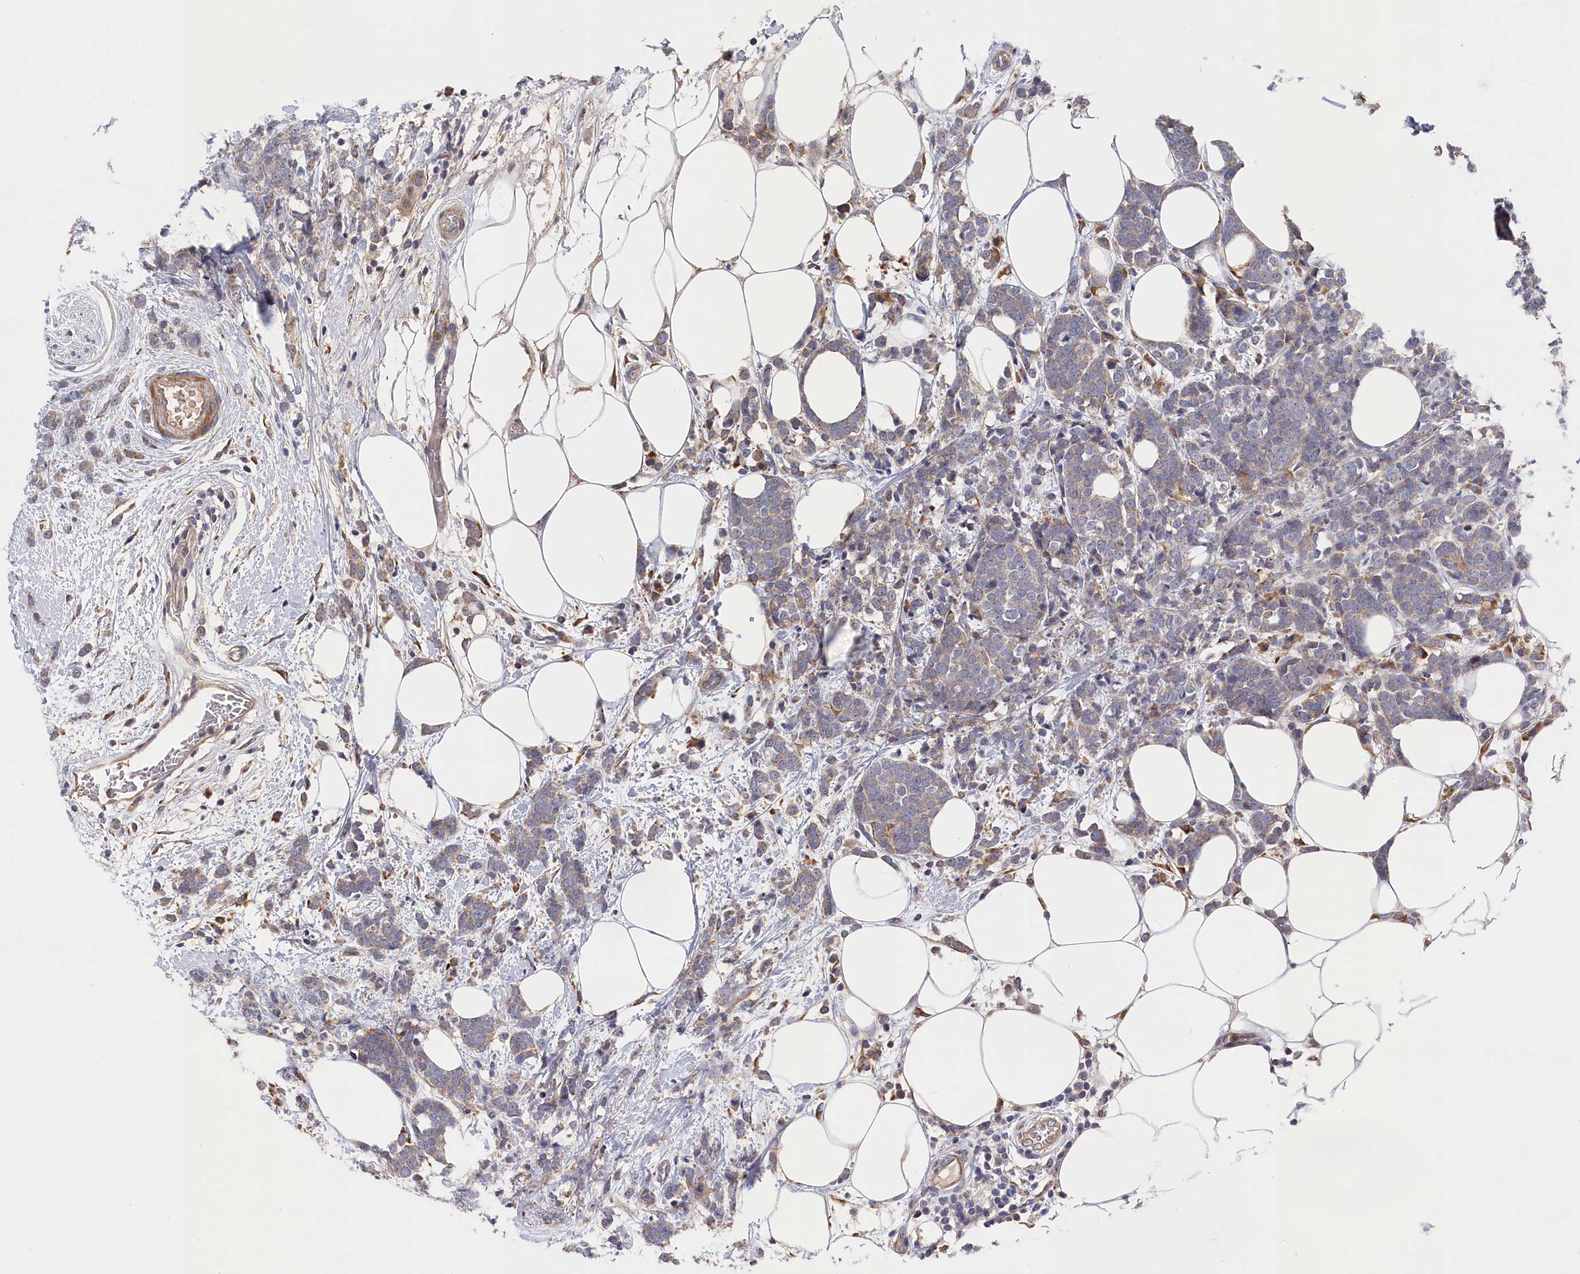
{"staining": {"intensity": "weak", "quantity": "25%-75%", "location": "cytoplasmic/membranous"}, "tissue": "breast cancer", "cell_type": "Tumor cells", "image_type": "cancer", "snomed": [{"axis": "morphology", "description": "Lobular carcinoma"}, {"axis": "topography", "description": "Breast"}], "caption": "Weak cytoplasmic/membranous positivity is identified in approximately 25%-75% of tumor cells in breast lobular carcinoma.", "gene": "CYB5D2", "patient": {"sex": "female", "age": 58}}